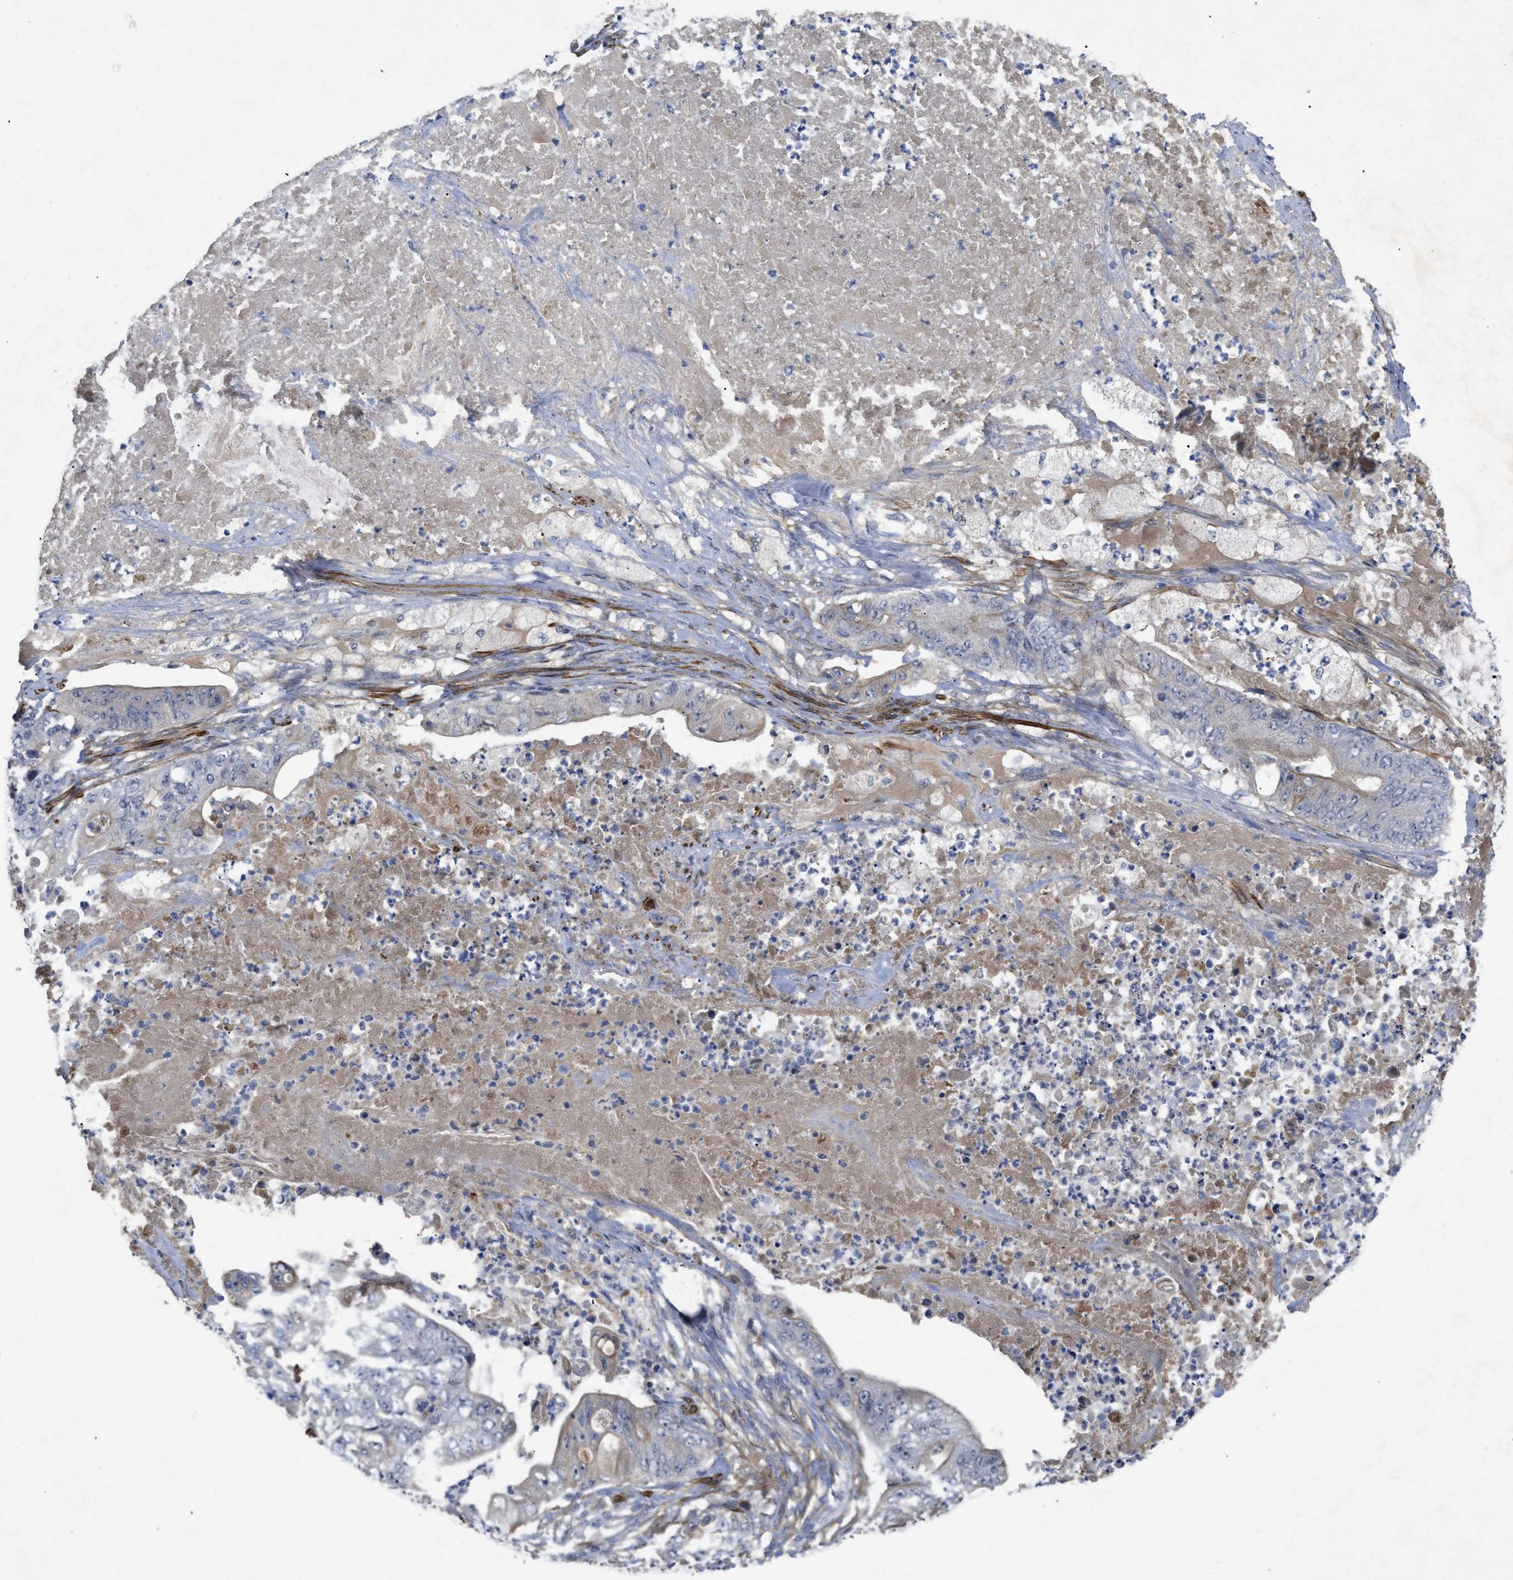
{"staining": {"intensity": "moderate", "quantity": "<25%", "location": "cytoplasmic/membranous"}, "tissue": "stomach cancer", "cell_type": "Tumor cells", "image_type": "cancer", "snomed": [{"axis": "morphology", "description": "Adenocarcinoma, NOS"}, {"axis": "topography", "description": "Stomach"}], "caption": "Immunohistochemical staining of human adenocarcinoma (stomach) shows moderate cytoplasmic/membranous protein positivity in about <25% of tumor cells. Using DAB (brown) and hematoxylin (blue) stains, captured at high magnification using brightfield microscopy.", "gene": "ST6GALNAC6", "patient": {"sex": "female", "age": 73}}